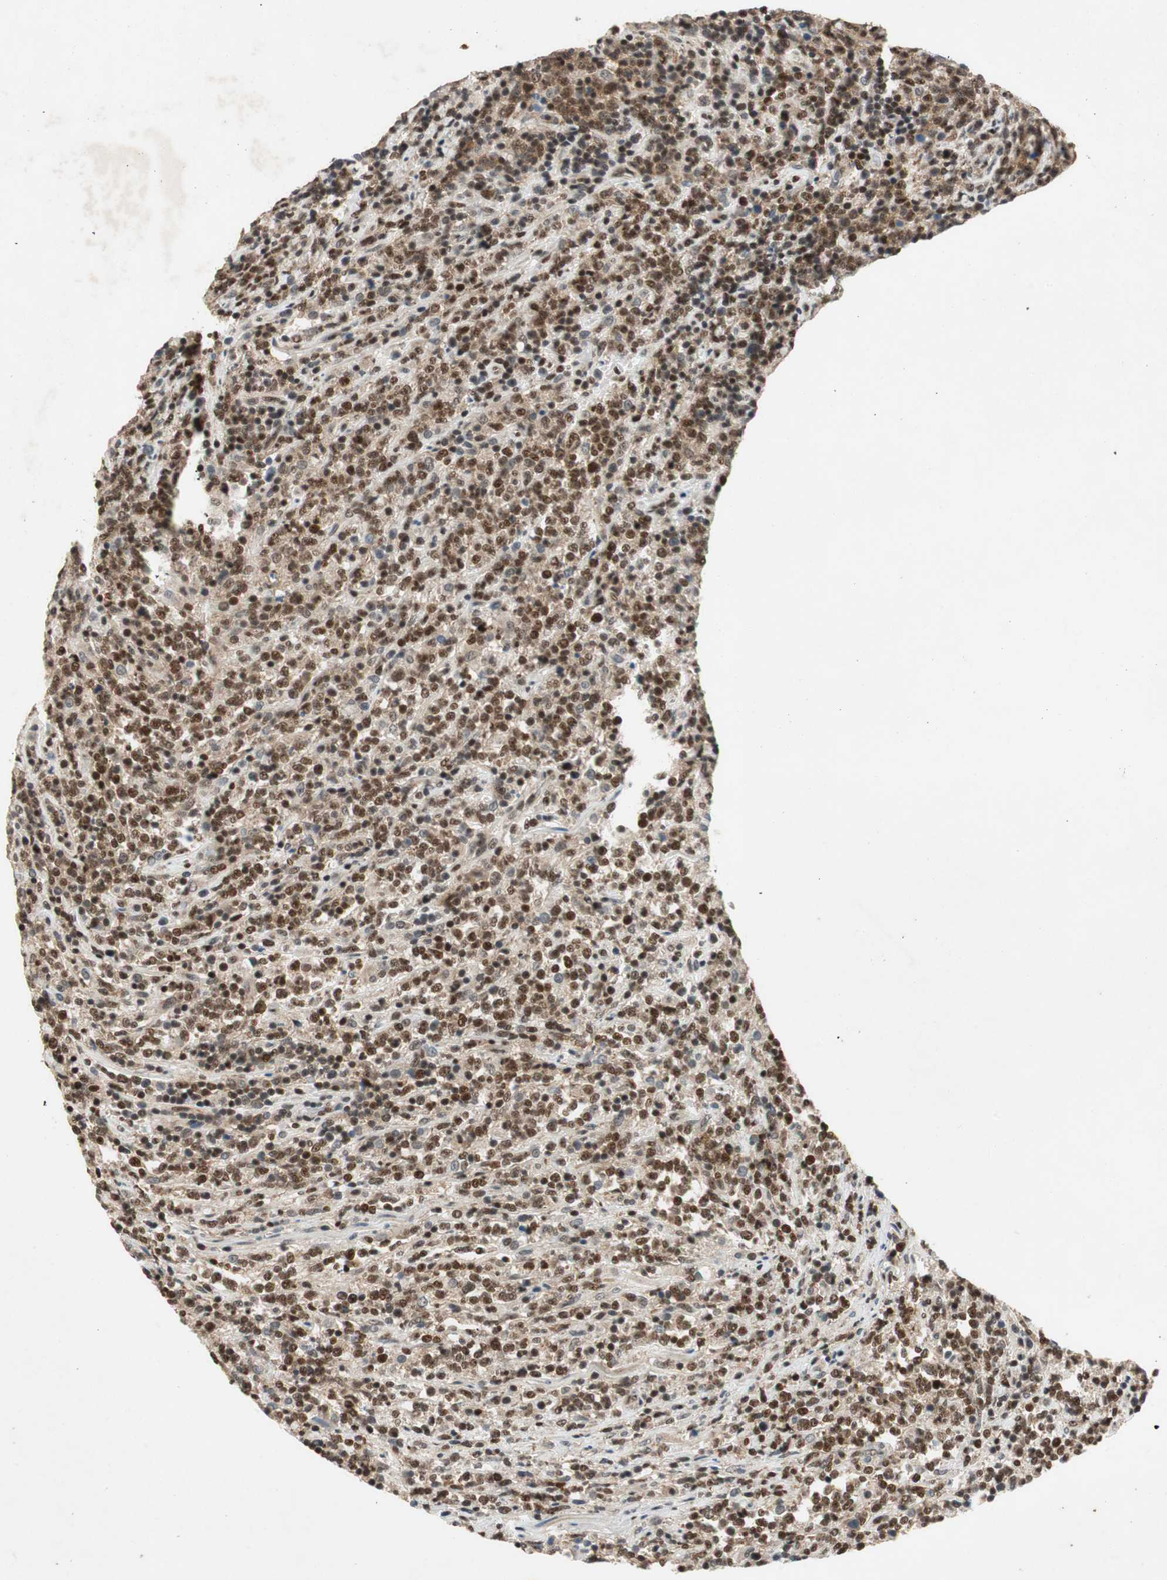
{"staining": {"intensity": "strong", "quantity": ">75%", "location": "nuclear"}, "tissue": "lymphoma", "cell_type": "Tumor cells", "image_type": "cancer", "snomed": [{"axis": "morphology", "description": "Malignant lymphoma, non-Hodgkin's type, High grade"}, {"axis": "topography", "description": "Soft tissue"}], "caption": "Malignant lymphoma, non-Hodgkin's type (high-grade) tissue demonstrates strong nuclear expression in about >75% of tumor cells", "gene": "NCBP3", "patient": {"sex": "male", "age": 18}}